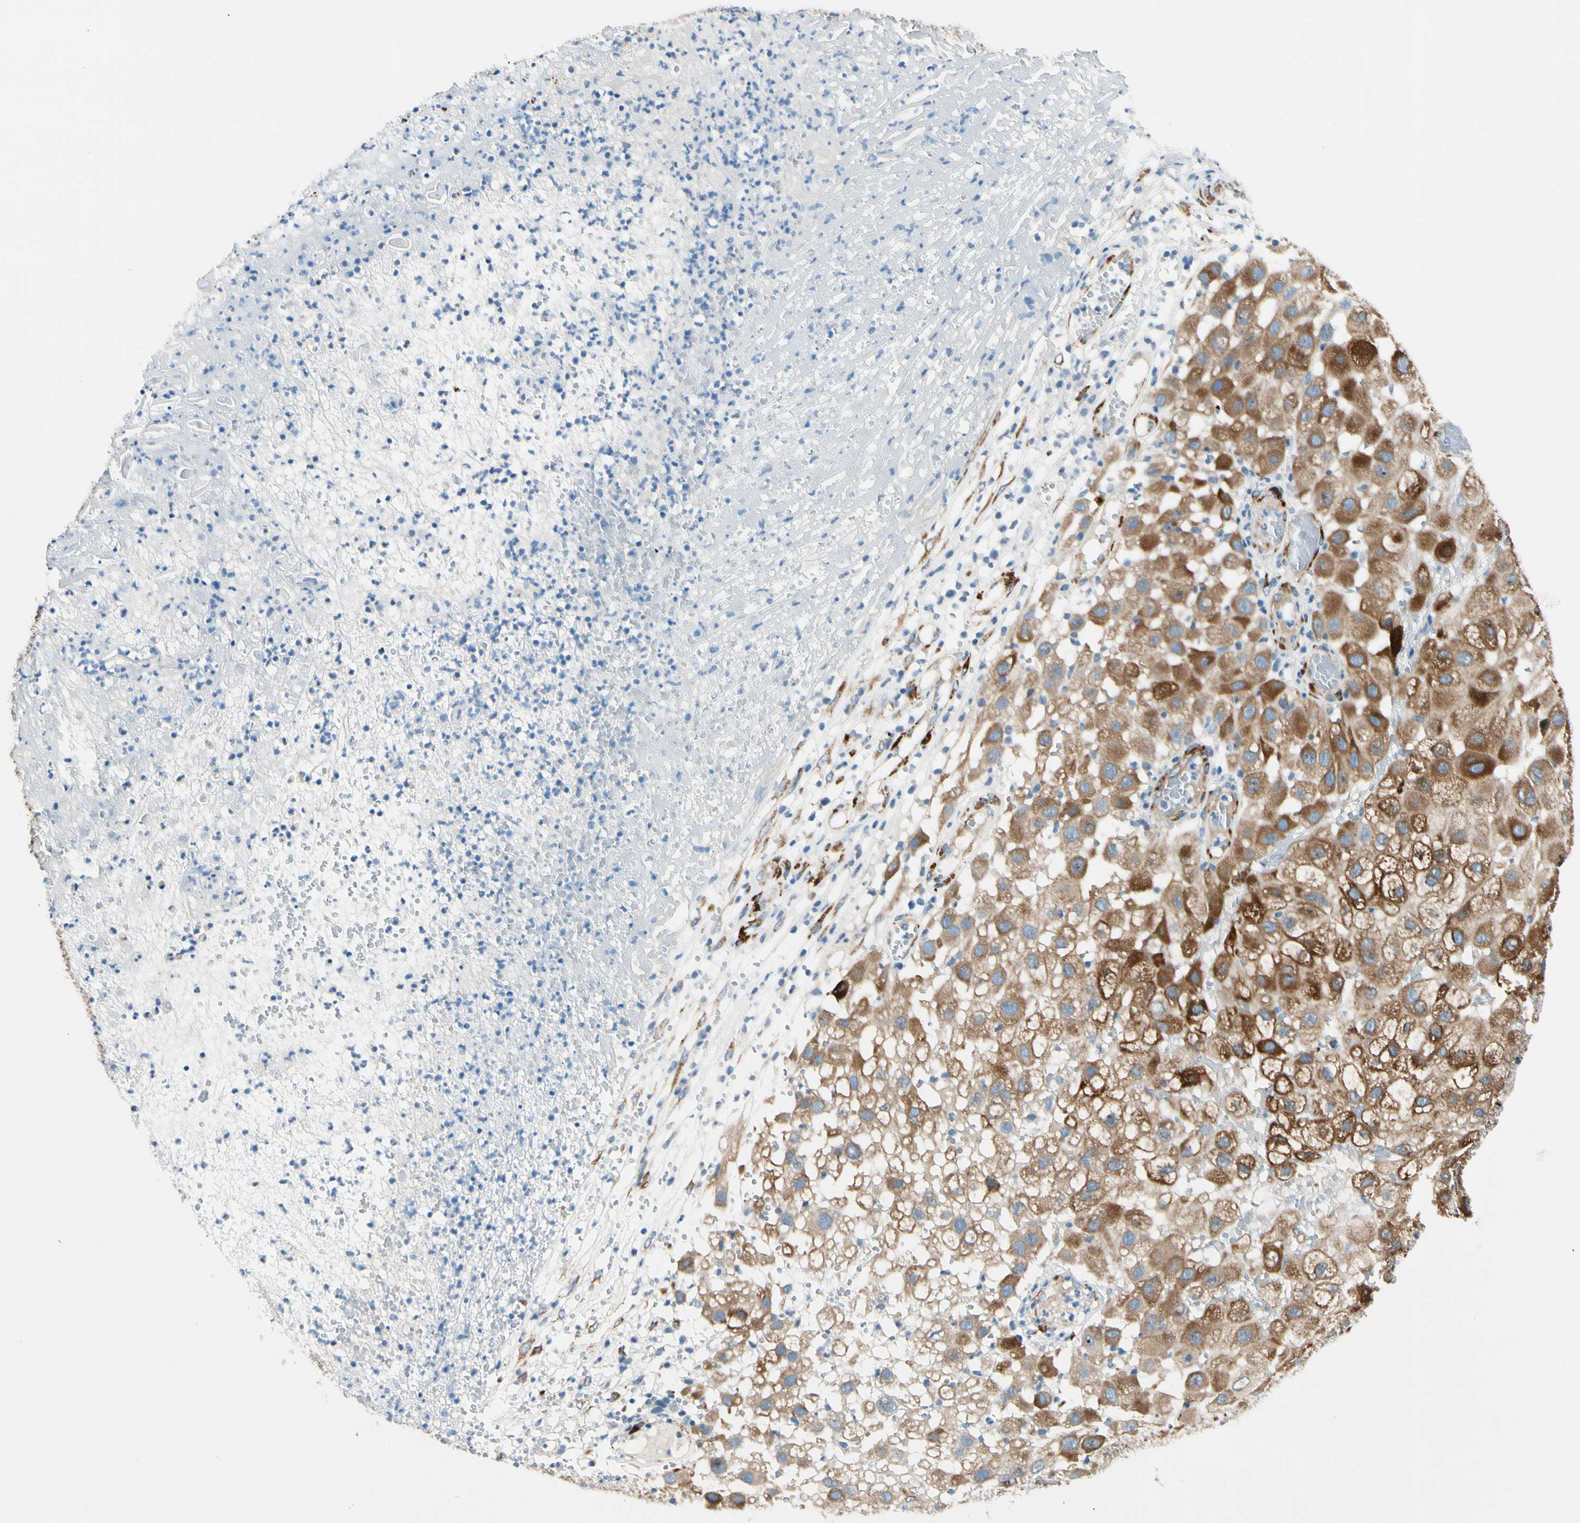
{"staining": {"intensity": "strong", "quantity": ">75%", "location": "cytoplasmic/membranous"}, "tissue": "melanoma", "cell_type": "Tumor cells", "image_type": "cancer", "snomed": [{"axis": "morphology", "description": "Malignant melanoma, NOS"}, {"axis": "topography", "description": "Skin"}], "caption": "Strong cytoplasmic/membranous protein expression is identified in about >75% of tumor cells in melanoma. (DAB (3,3'-diaminobenzidine) = brown stain, brightfield microscopy at high magnification).", "gene": "FKBP7", "patient": {"sex": "female", "age": 81}}